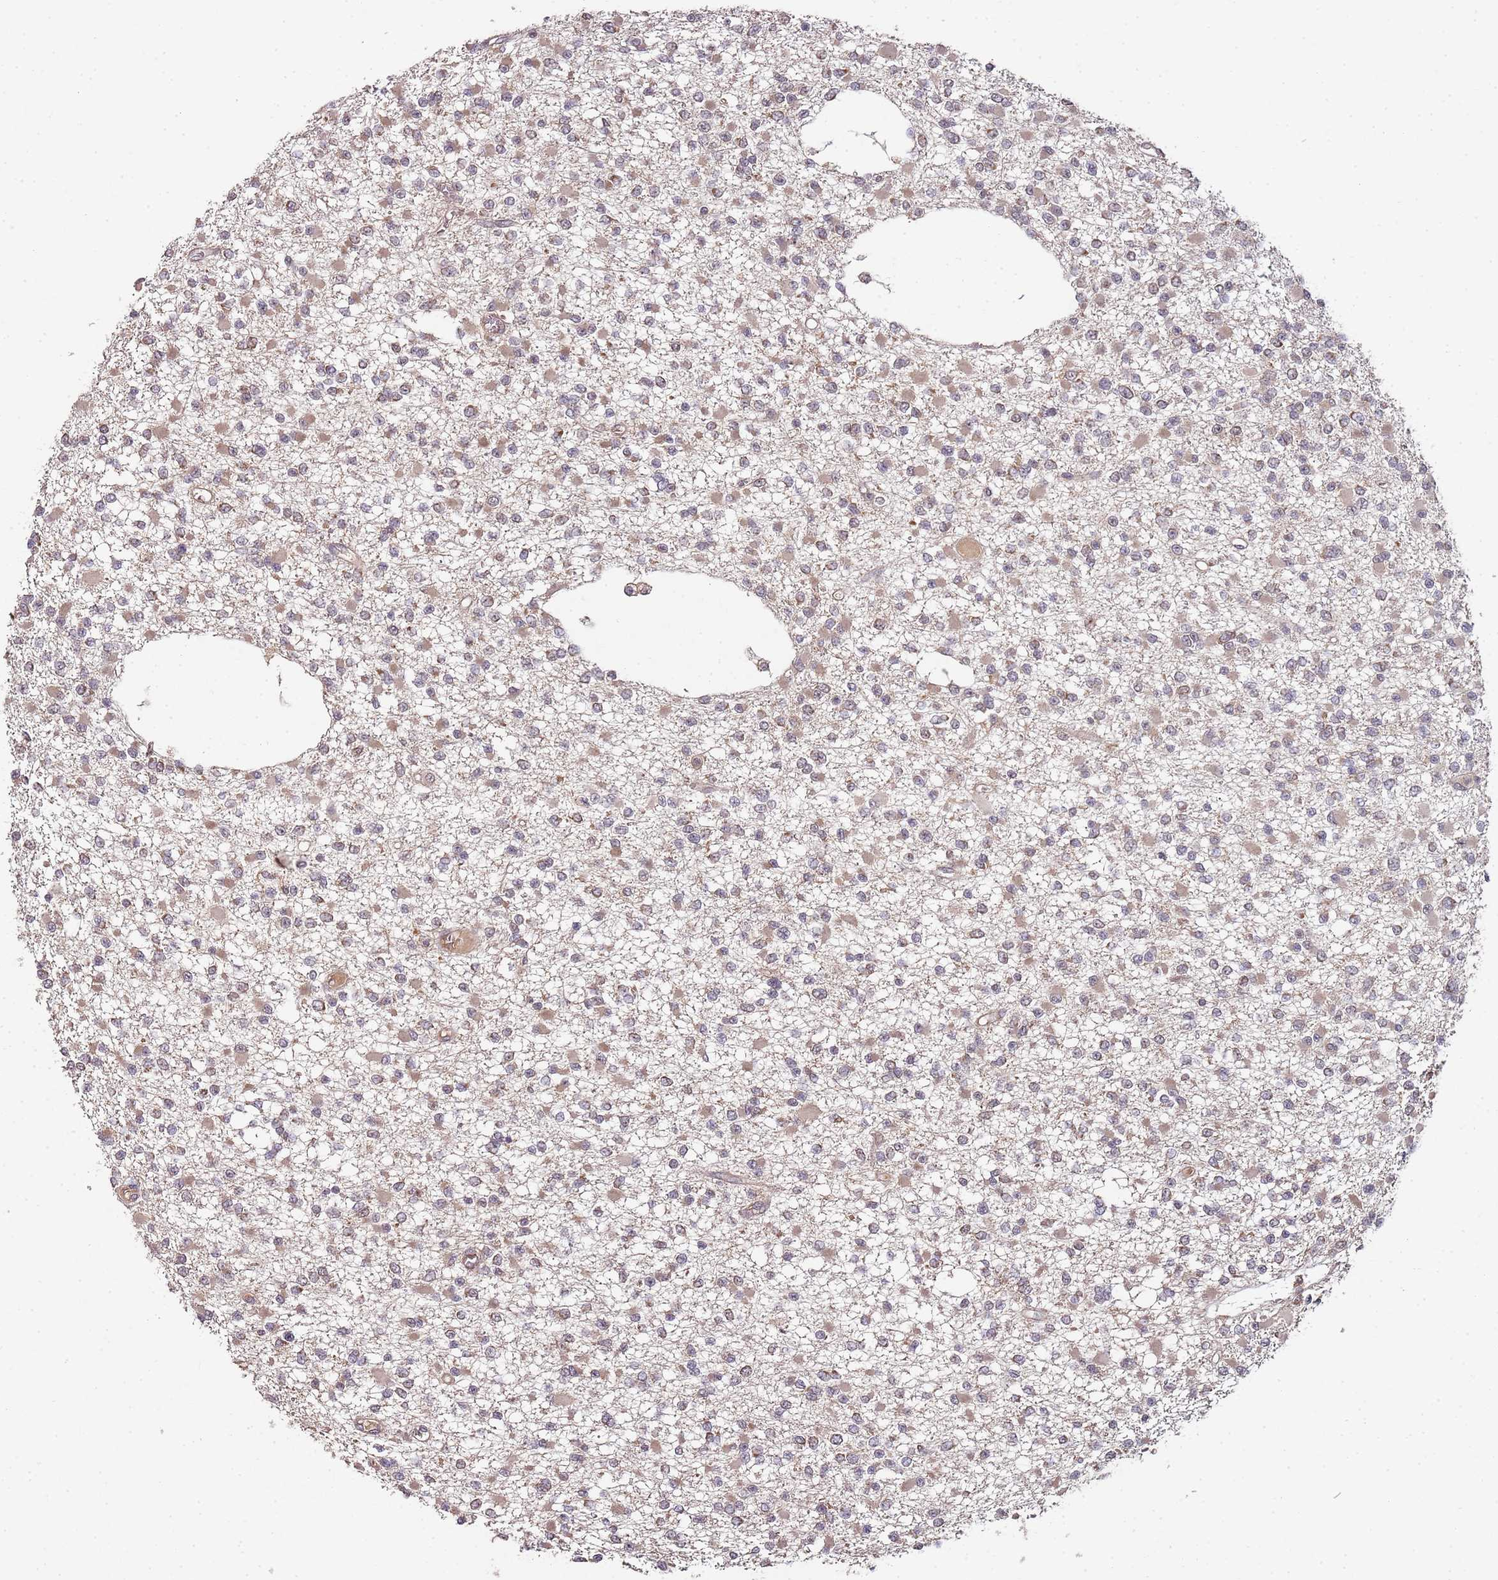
{"staining": {"intensity": "moderate", "quantity": "25%-75%", "location": "cytoplasmic/membranous"}, "tissue": "glioma", "cell_type": "Tumor cells", "image_type": "cancer", "snomed": [{"axis": "morphology", "description": "Glioma, malignant, Low grade"}, {"axis": "topography", "description": "Brain"}], "caption": "Immunohistochemical staining of human glioma demonstrates medium levels of moderate cytoplasmic/membranous staining in approximately 25%-75% of tumor cells. Nuclei are stained in blue.", "gene": "LIN37", "patient": {"sex": "female", "age": 22}}